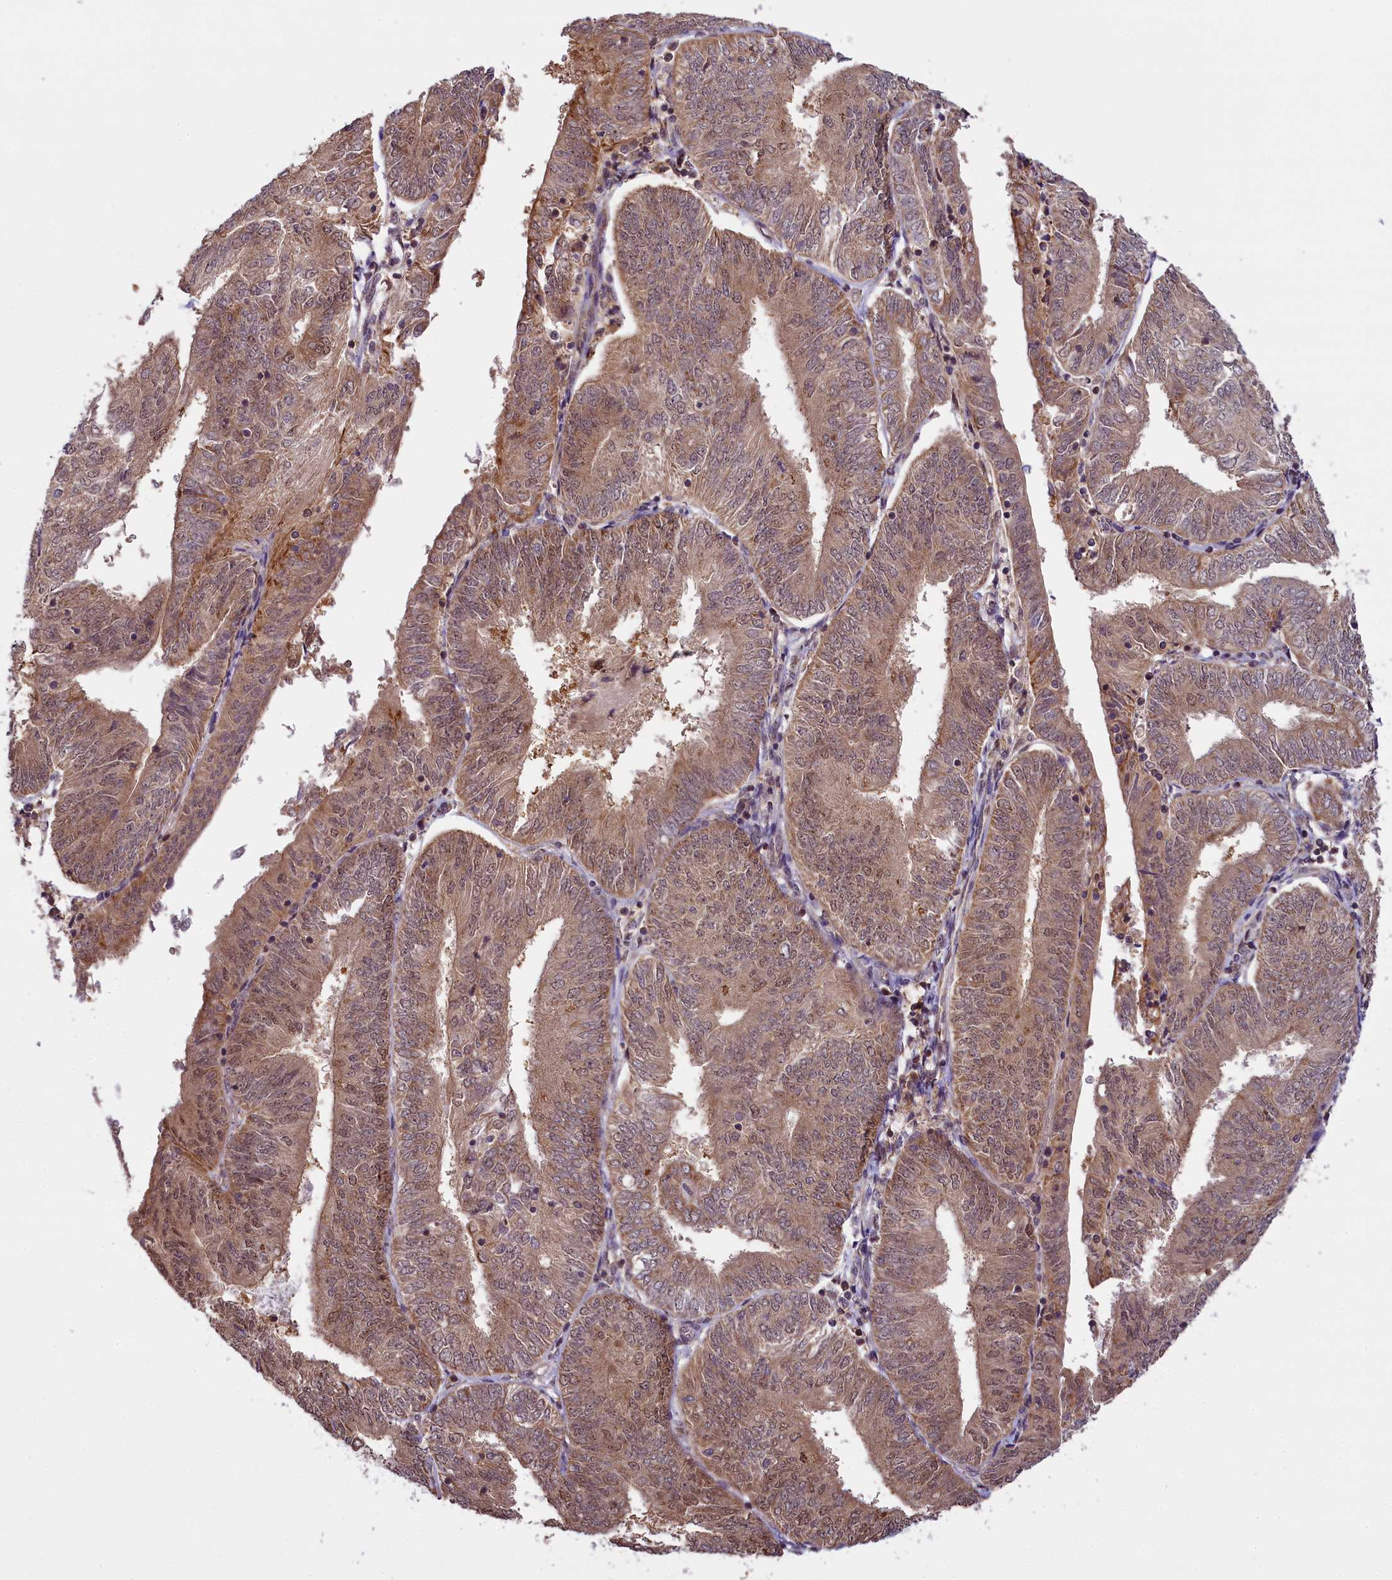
{"staining": {"intensity": "weak", "quantity": ">75%", "location": "cytoplasmic/membranous,nuclear"}, "tissue": "endometrial cancer", "cell_type": "Tumor cells", "image_type": "cancer", "snomed": [{"axis": "morphology", "description": "Adenocarcinoma, NOS"}, {"axis": "topography", "description": "Endometrium"}], "caption": "Protein analysis of endometrial cancer (adenocarcinoma) tissue displays weak cytoplasmic/membranous and nuclear staining in about >75% of tumor cells.", "gene": "CARD8", "patient": {"sex": "female", "age": 58}}